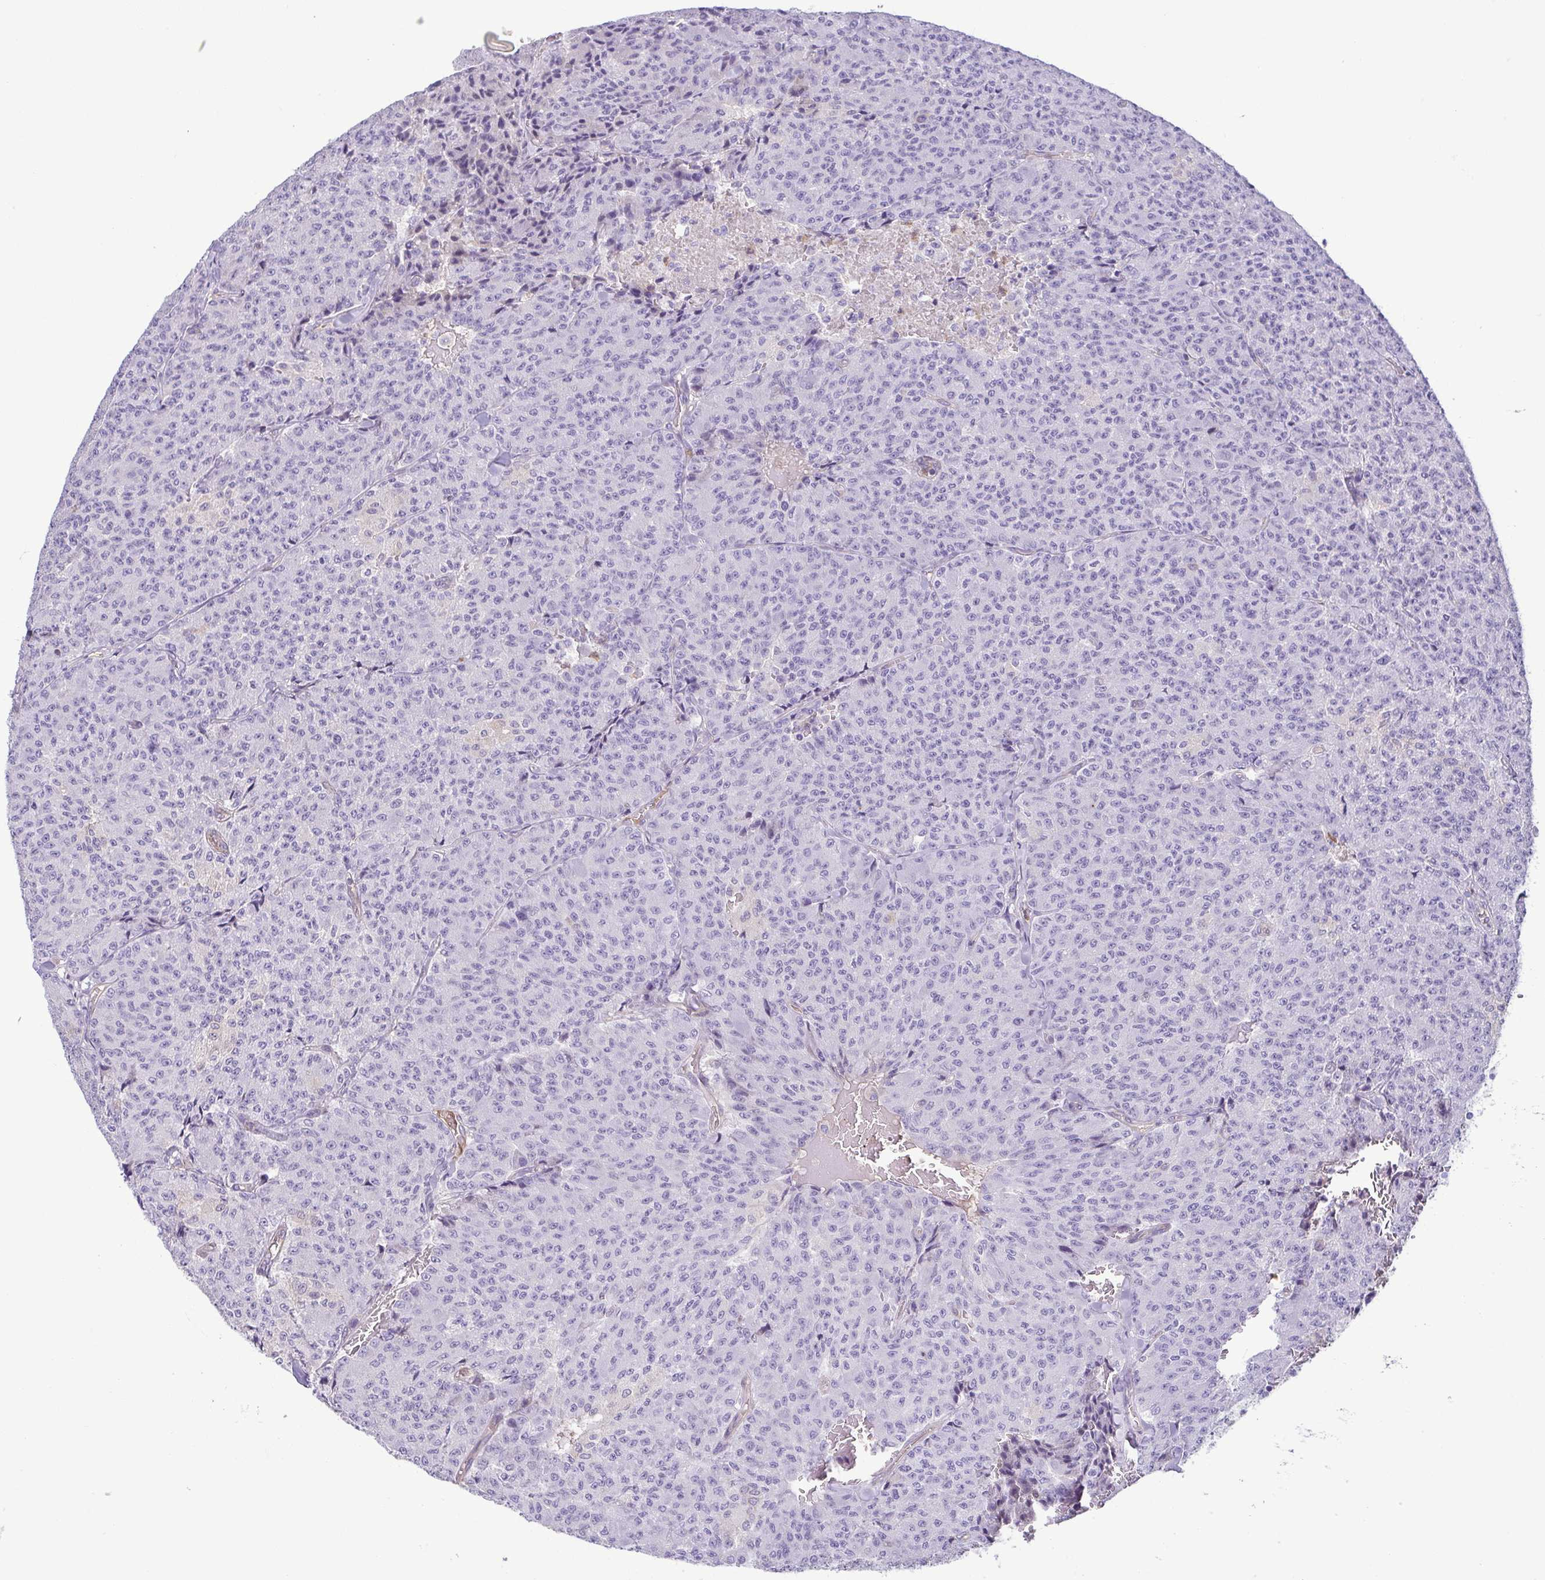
{"staining": {"intensity": "negative", "quantity": "none", "location": "none"}, "tissue": "carcinoid", "cell_type": "Tumor cells", "image_type": "cancer", "snomed": [{"axis": "morphology", "description": "Carcinoid, malignant, NOS"}, {"axis": "topography", "description": "Lung"}], "caption": "The immunohistochemistry (IHC) histopathology image has no significant positivity in tumor cells of carcinoid tissue.", "gene": "MYL10", "patient": {"sex": "male", "age": 71}}